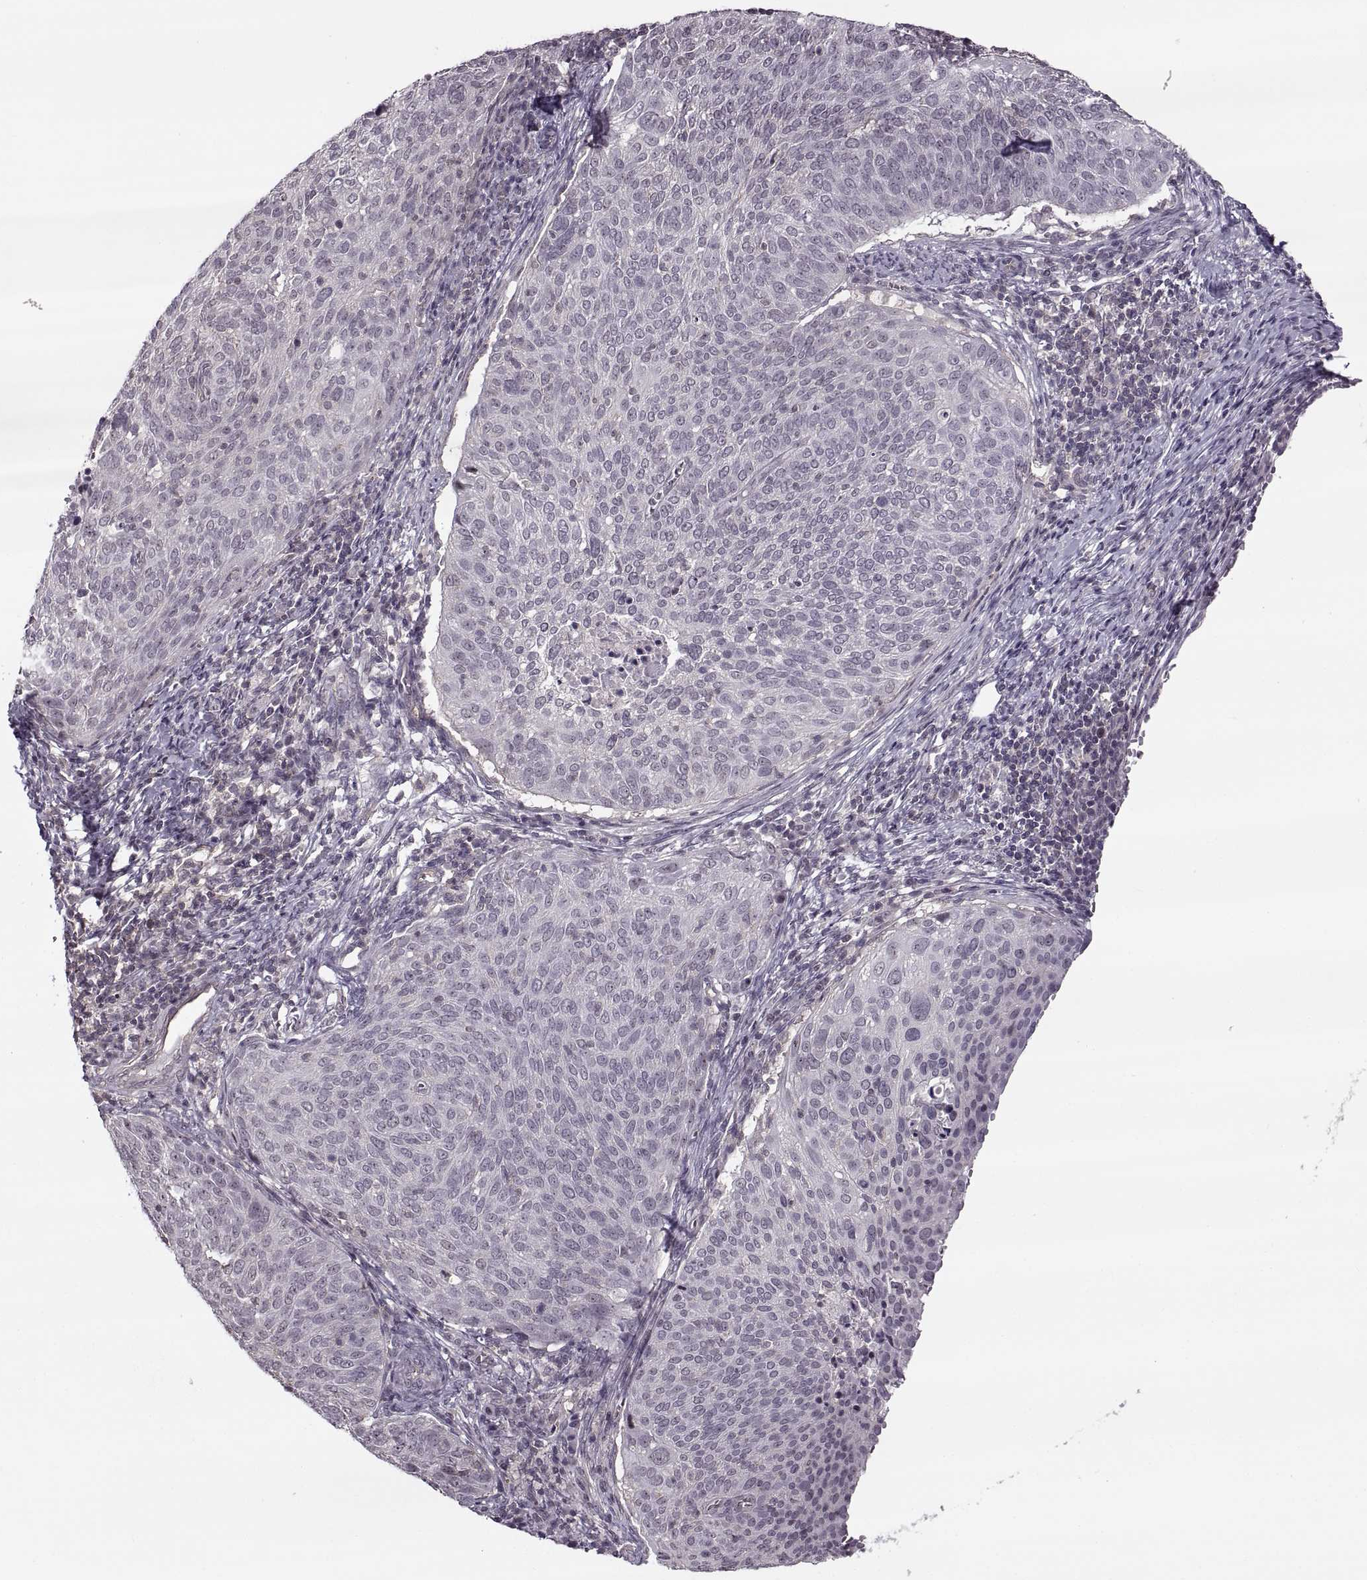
{"staining": {"intensity": "negative", "quantity": "none", "location": "none"}, "tissue": "cervical cancer", "cell_type": "Tumor cells", "image_type": "cancer", "snomed": [{"axis": "morphology", "description": "Squamous cell carcinoma, NOS"}, {"axis": "topography", "description": "Cervix"}], "caption": "Tumor cells are negative for protein expression in human cervical squamous cell carcinoma.", "gene": "LUZP2", "patient": {"sex": "female", "age": 39}}